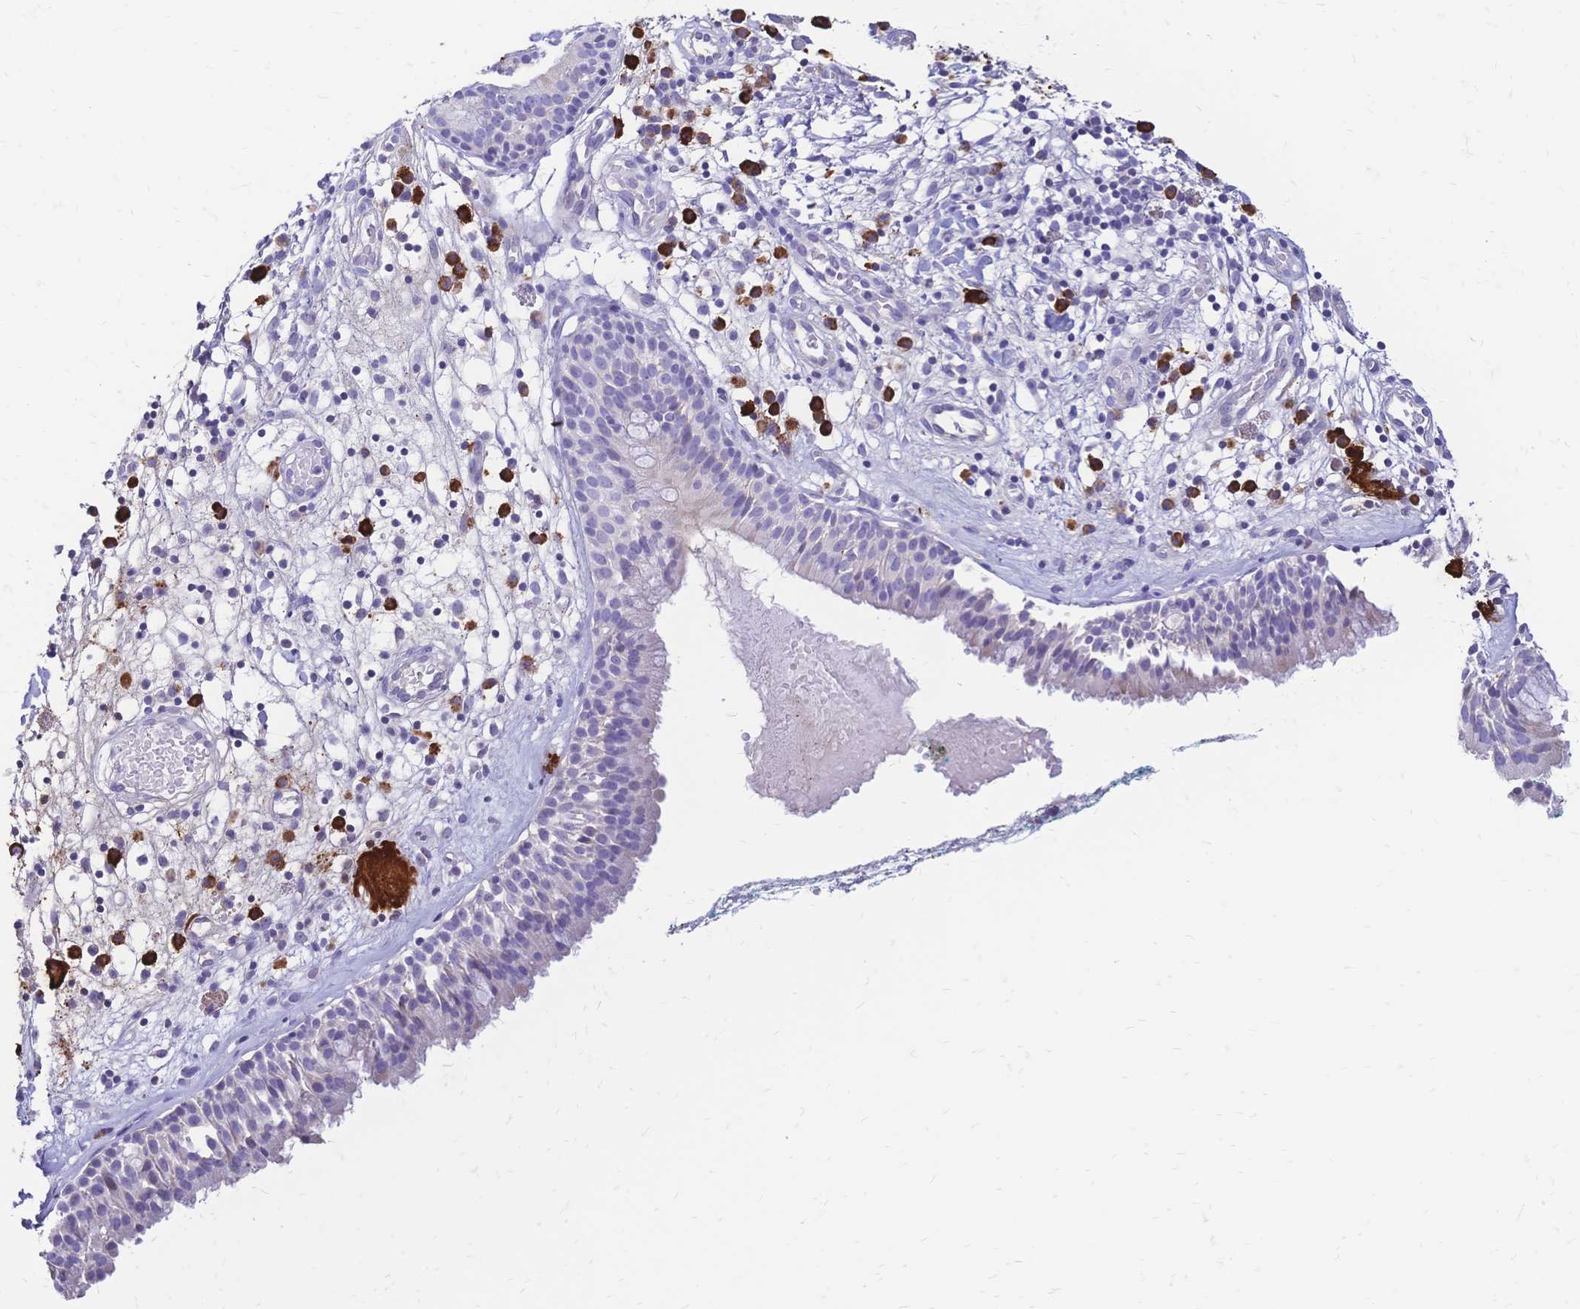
{"staining": {"intensity": "negative", "quantity": "none", "location": "none"}, "tissue": "nasopharynx", "cell_type": "Respiratory epithelial cells", "image_type": "normal", "snomed": [{"axis": "morphology", "description": "Normal tissue, NOS"}, {"axis": "morphology", "description": "Basal cell carcinoma"}, {"axis": "topography", "description": "Cartilage tissue"}, {"axis": "topography", "description": "Nasopharynx"}, {"axis": "topography", "description": "Oral tissue"}], "caption": "Immunohistochemistry (IHC) image of unremarkable human nasopharynx stained for a protein (brown), which reveals no staining in respiratory epithelial cells.", "gene": "IL2RA", "patient": {"sex": "female", "age": 77}}